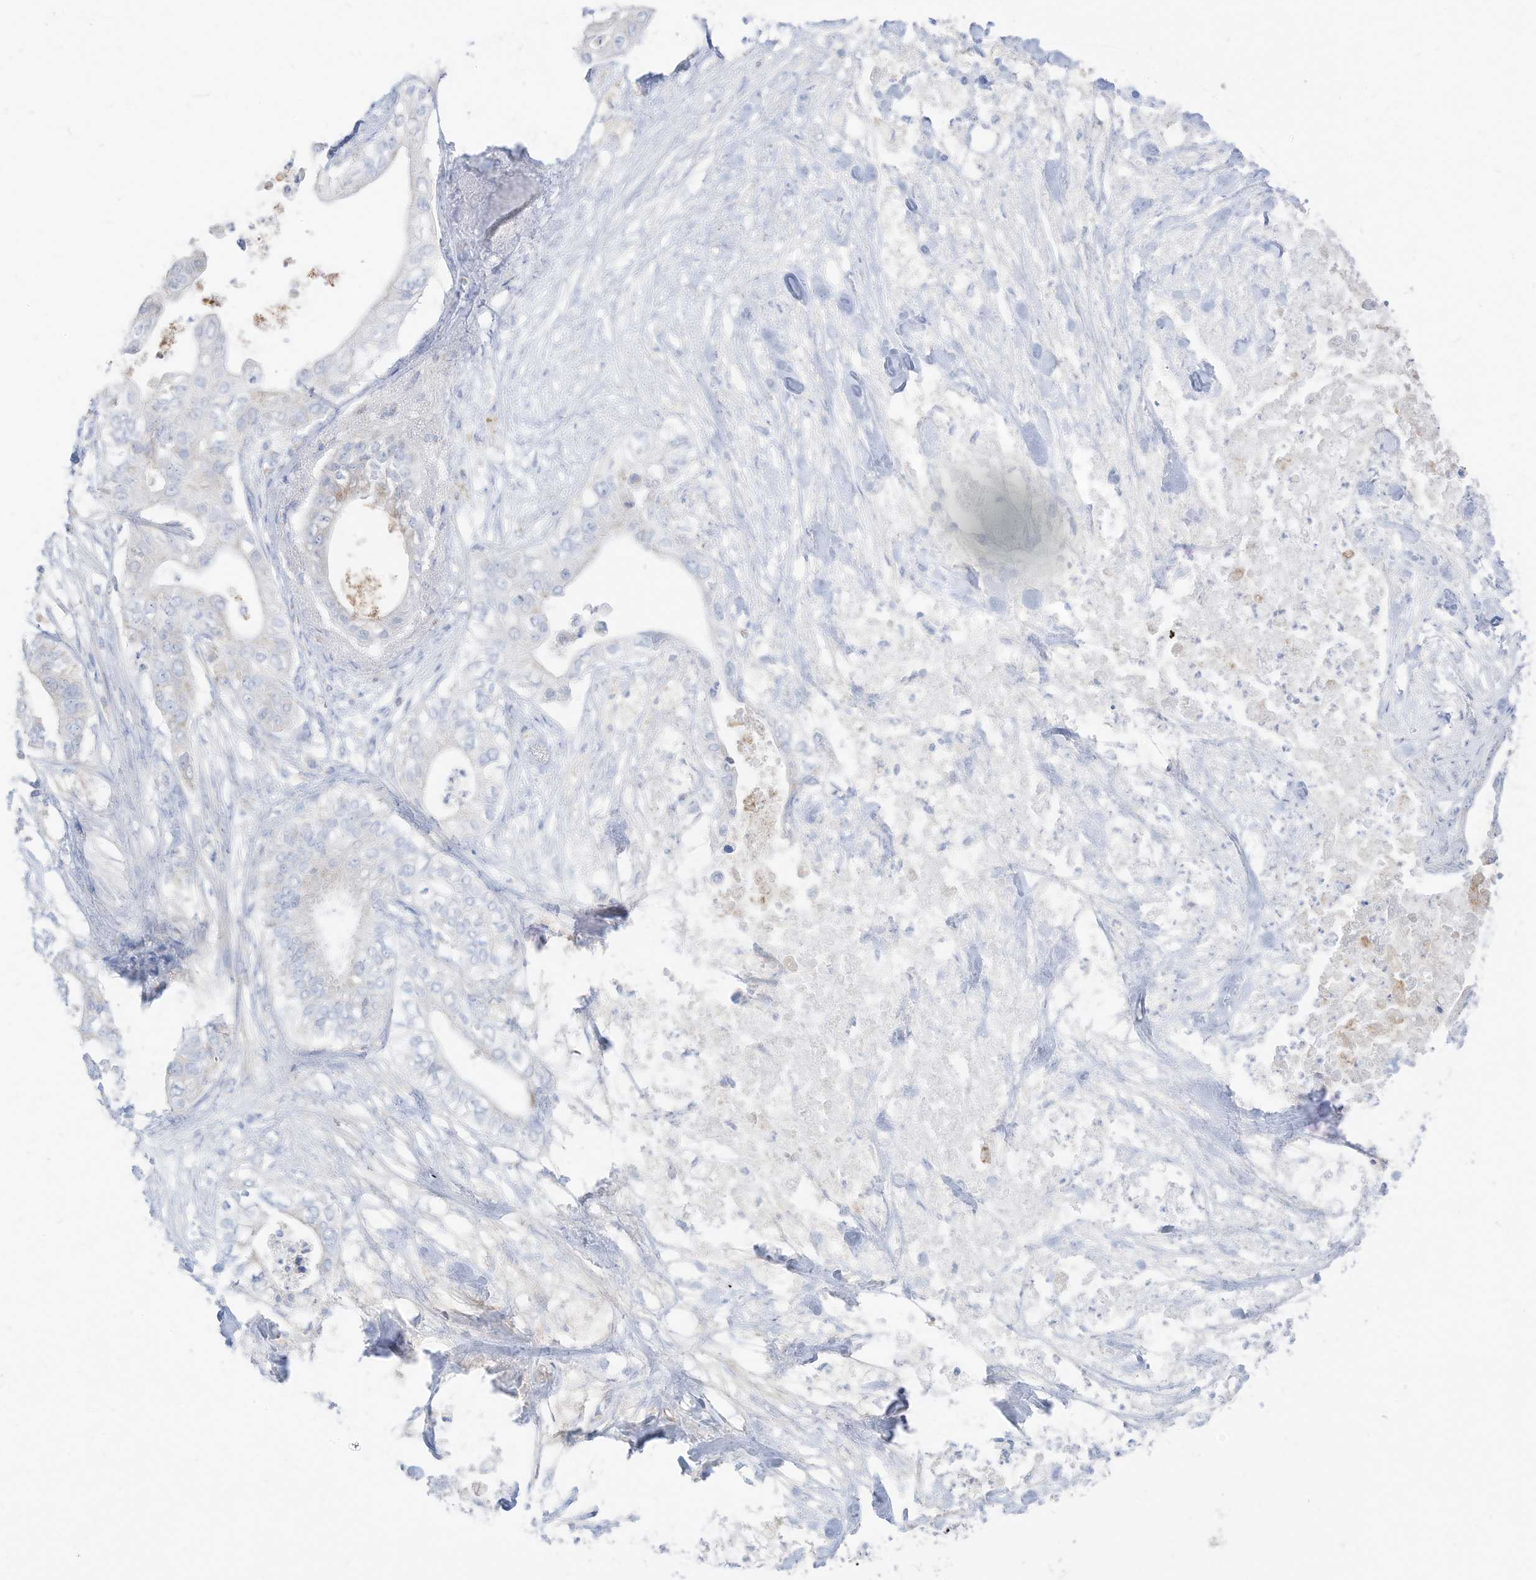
{"staining": {"intensity": "negative", "quantity": "none", "location": "none"}, "tissue": "pancreatic cancer", "cell_type": "Tumor cells", "image_type": "cancer", "snomed": [{"axis": "morphology", "description": "Adenocarcinoma, NOS"}, {"axis": "topography", "description": "Pancreas"}], "caption": "Immunohistochemistry (IHC) histopathology image of human pancreatic cancer stained for a protein (brown), which shows no positivity in tumor cells.", "gene": "ETHE1", "patient": {"sex": "female", "age": 78}}